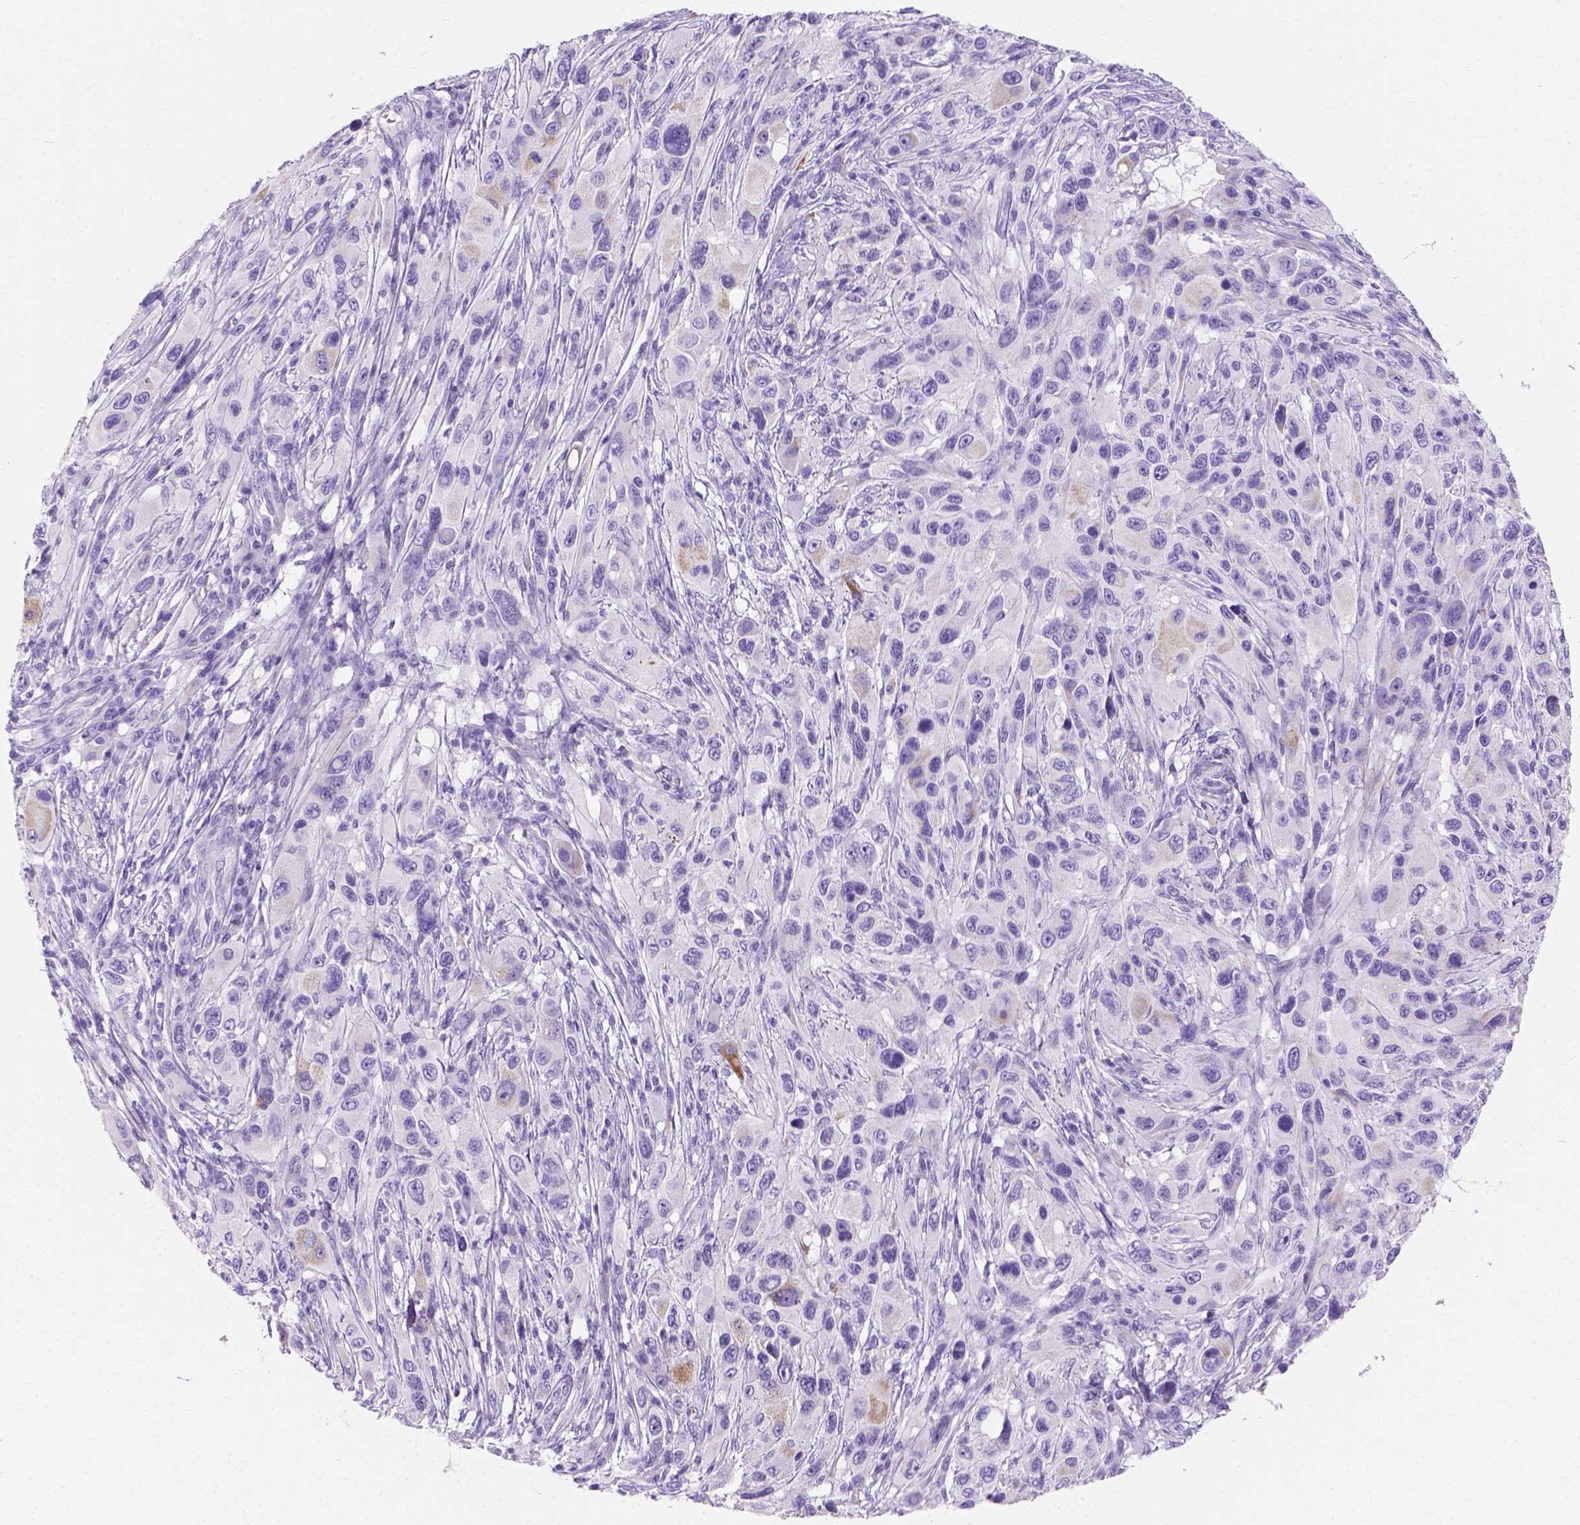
{"staining": {"intensity": "negative", "quantity": "none", "location": "none"}, "tissue": "melanoma", "cell_type": "Tumor cells", "image_type": "cancer", "snomed": [{"axis": "morphology", "description": "Malignant melanoma, NOS"}, {"axis": "topography", "description": "Skin"}], "caption": "Immunohistochemistry of human melanoma reveals no staining in tumor cells.", "gene": "MYH15", "patient": {"sex": "male", "age": 53}}